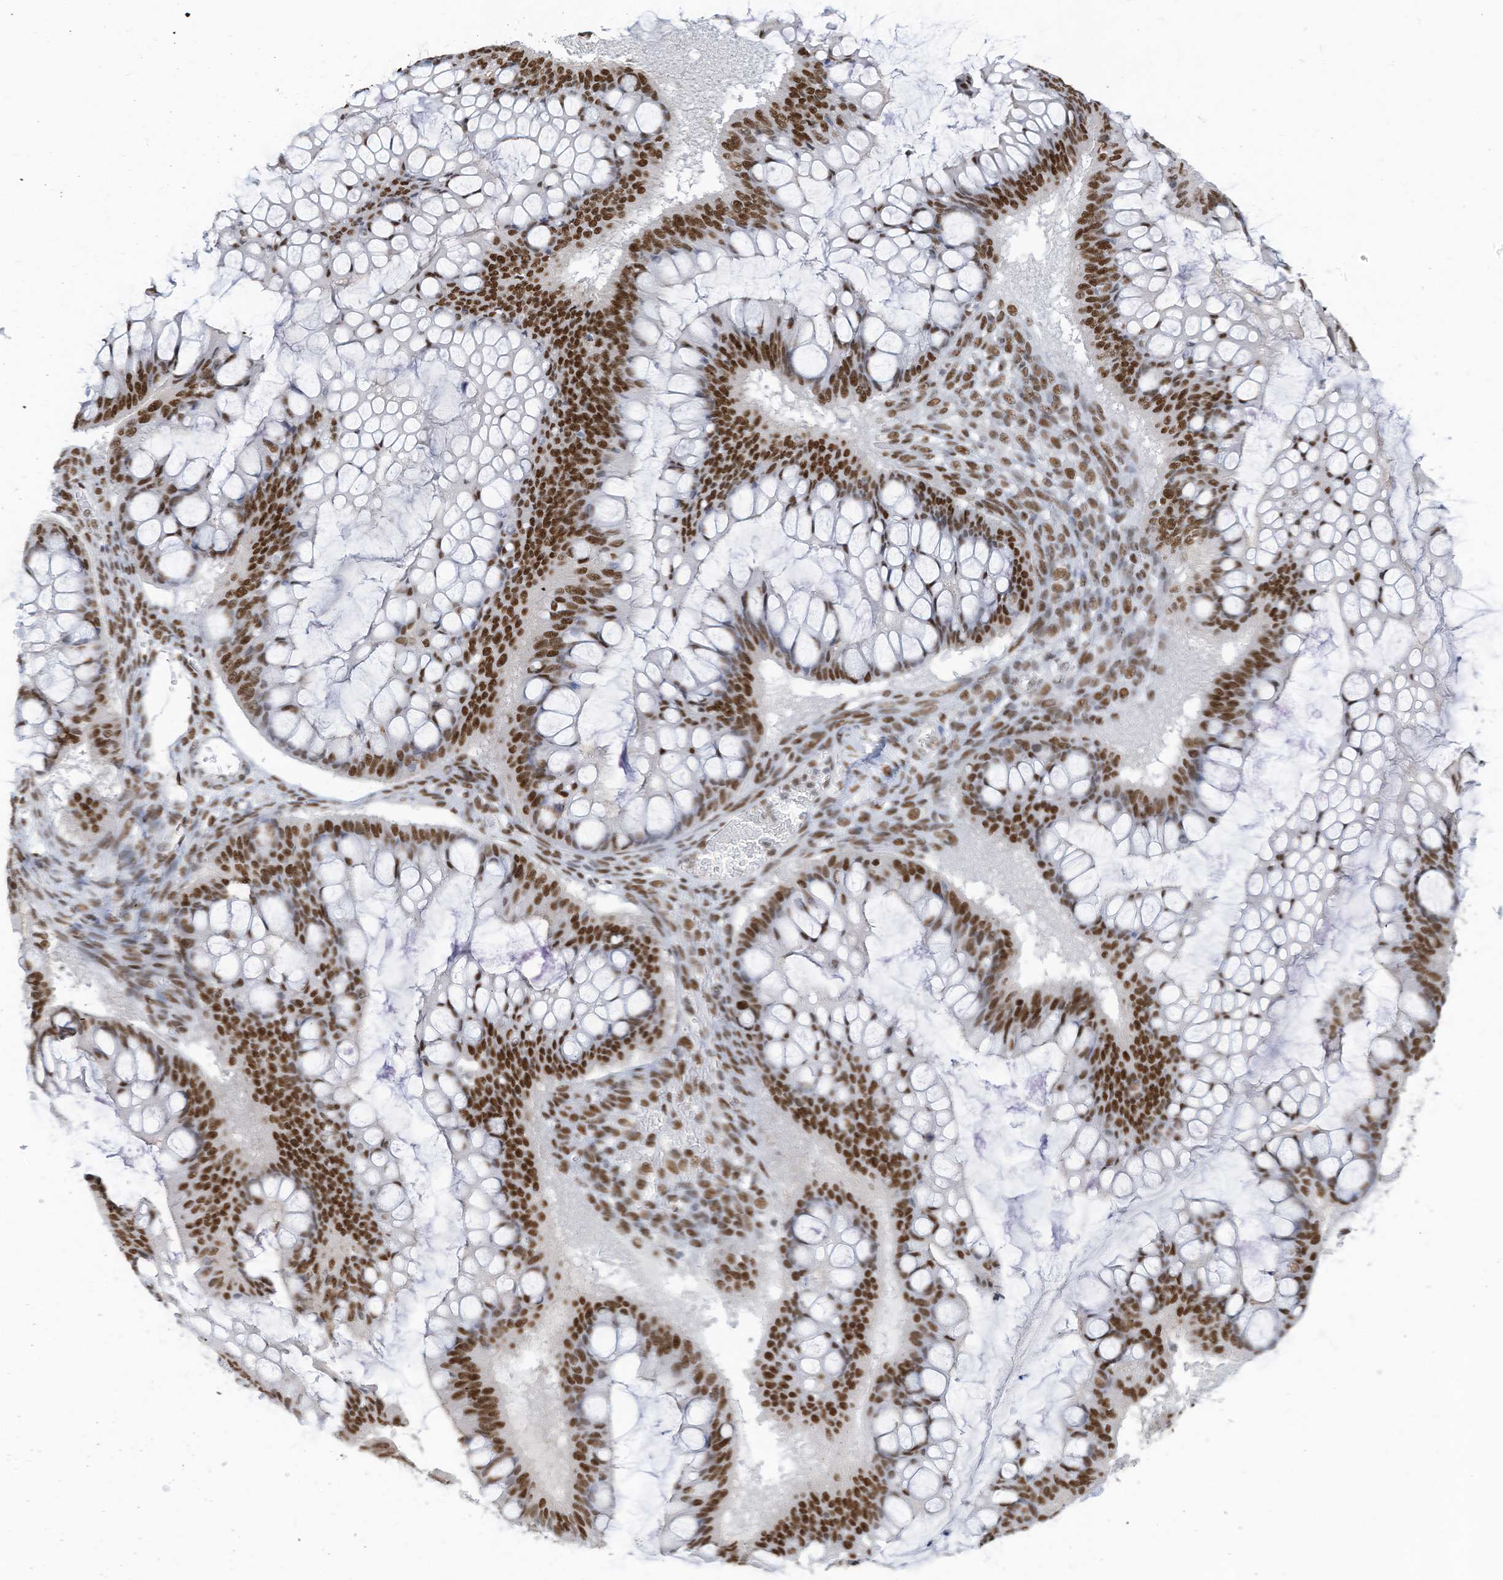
{"staining": {"intensity": "strong", "quantity": ">75%", "location": "nuclear"}, "tissue": "ovarian cancer", "cell_type": "Tumor cells", "image_type": "cancer", "snomed": [{"axis": "morphology", "description": "Cystadenocarcinoma, mucinous, NOS"}, {"axis": "topography", "description": "Ovary"}], "caption": "Protein staining by immunohistochemistry demonstrates strong nuclear expression in approximately >75% of tumor cells in mucinous cystadenocarcinoma (ovarian).", "gene": "KHSRP", "patient": {"sex": "female", "age": 73}}